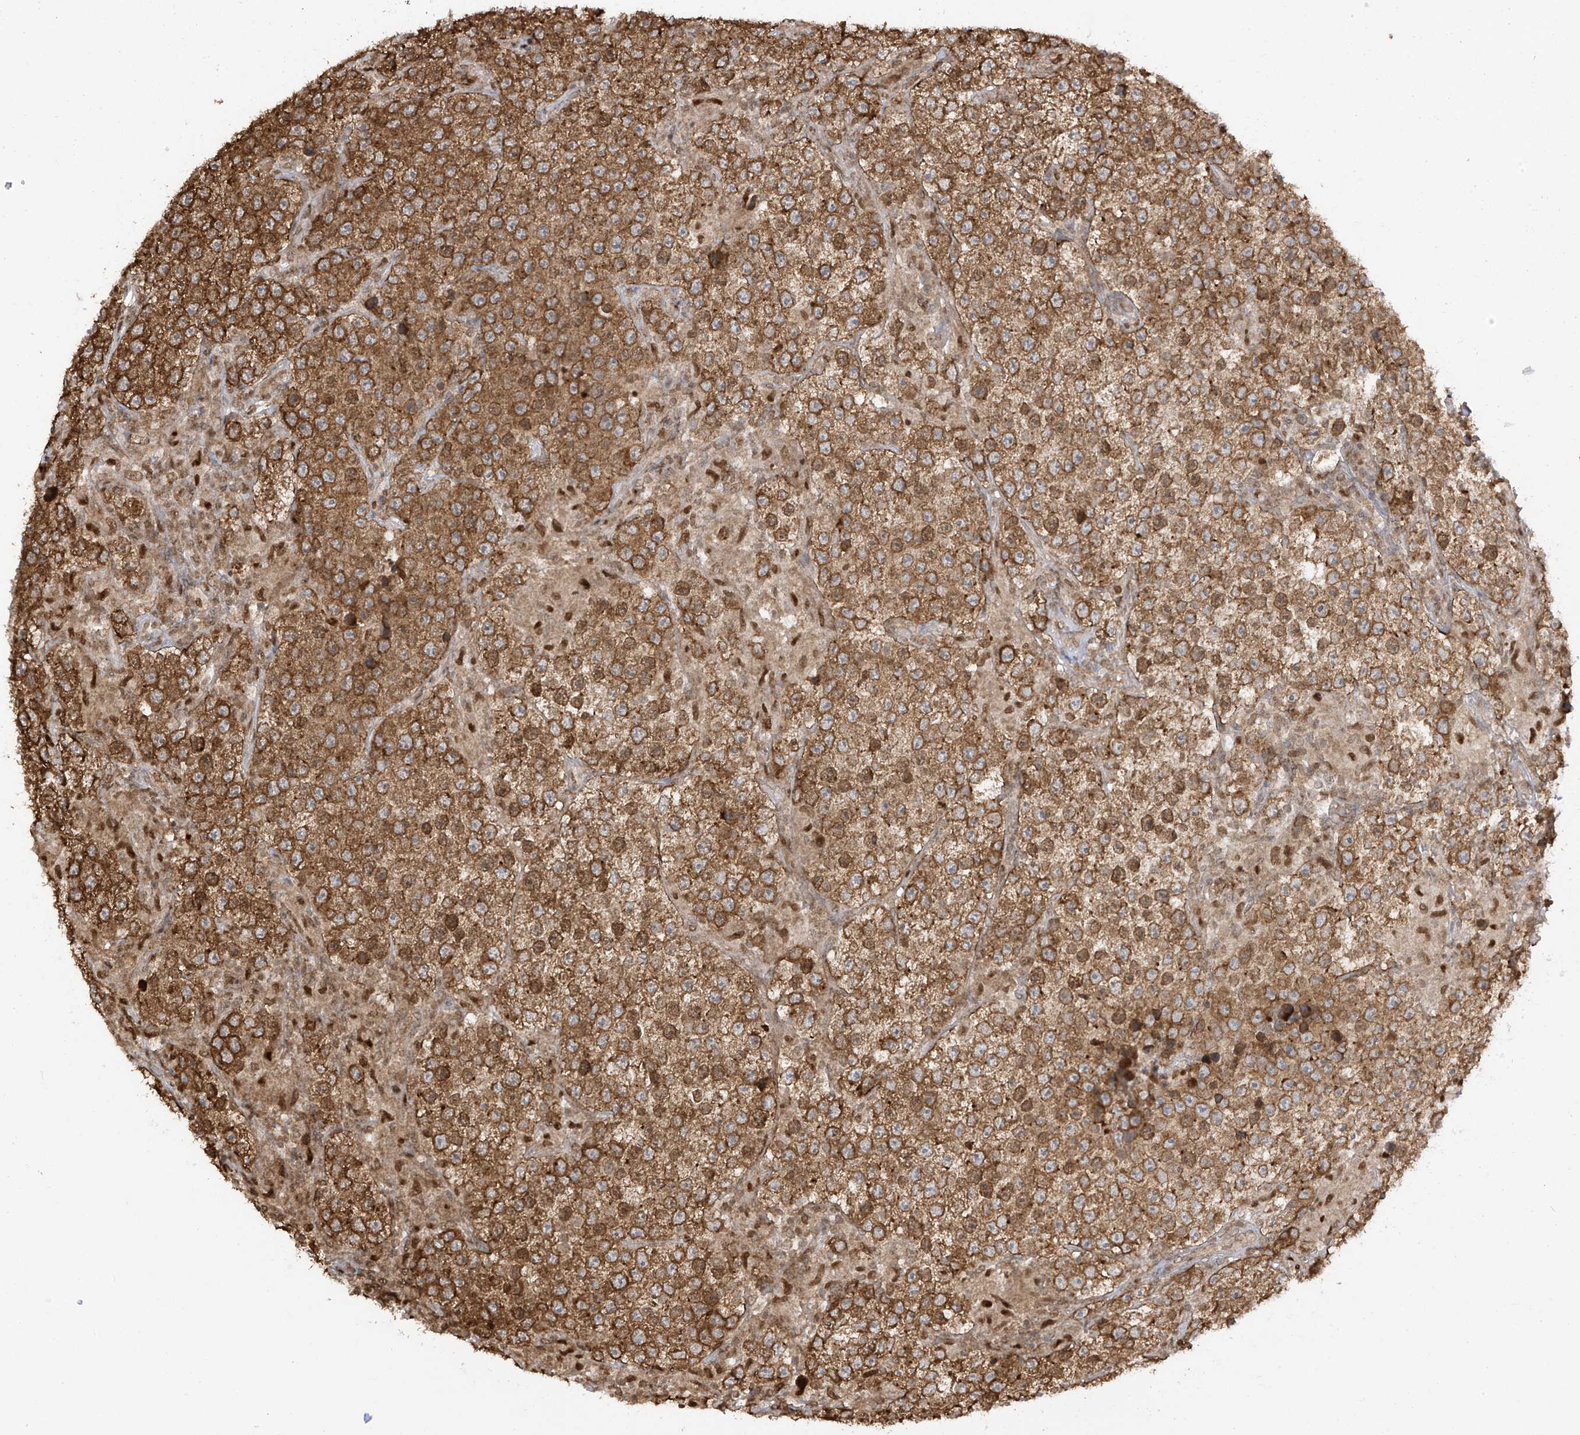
{"staining": {"intensity": "moderate", "quantity": ">75%", "location": "cytoplasmic/membranous"}, "tissue": "testis cancer", "cell_type": "Tumor cells", "image_type": "cancer", "snomed": [{"axis": "morphology", "description": "Normal tissue, NOS"}, {"axis": "morphology", "description": "Urothelial carcinoma, High grade"}, {"axis": "morphology", "description": "Seminoma, NOS"}, {"axis": "morphology", "description": "Carcinoma, Embryonal, NOS"}, {"axis": "topography", "description": "Urinary bladder"}, {"axis": "topography", "description": "Testis"}], "caption": "Immunohistochemical staining of human testis cancer displays medium levels of moderate cytoplasmic/membranous protein staining in approximately >75% of tumor cells.", "gene": "KPNB1", "patient": {"sex": "male", "age": 41}}